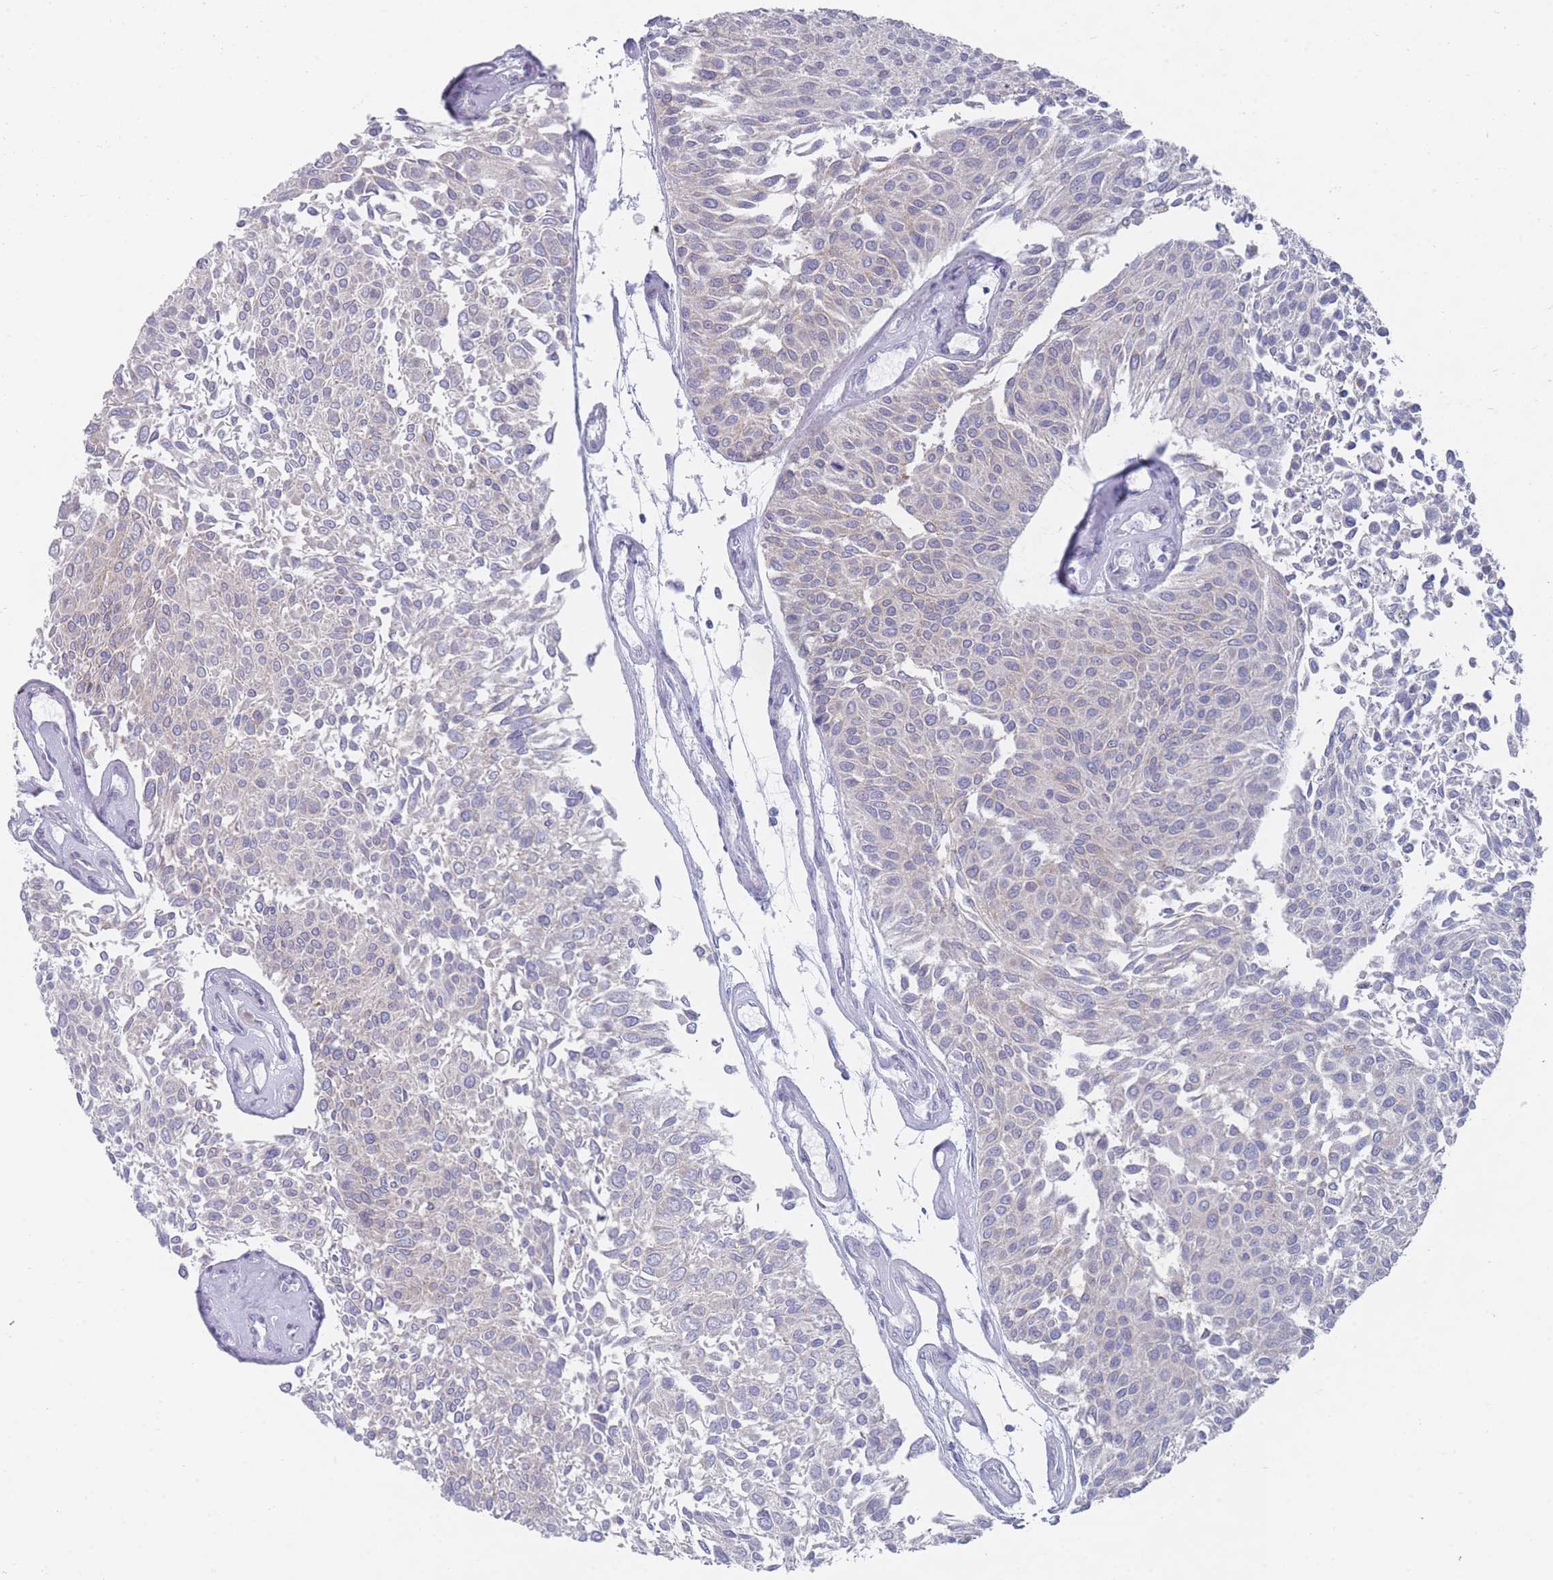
{"staining": {"intensity": "negative", "quantity": "none", "location": "none"}, "tissue": "urothelial cancer", "cell_type": "Tumor cells", "image_type": "cancer", "snomed": [{"axis": "morphology", "description": "Urothelial carcinoma, NOS"}, {"axis": "topography", "description": "Urinary bladder"}], "caption": "Urothelial cancer stained for a protein using immunohistochemistry (IHC) shows no positivity tumor cells.", "gene": "PIGU", "patient": {"sex": "male", "age": 55}}